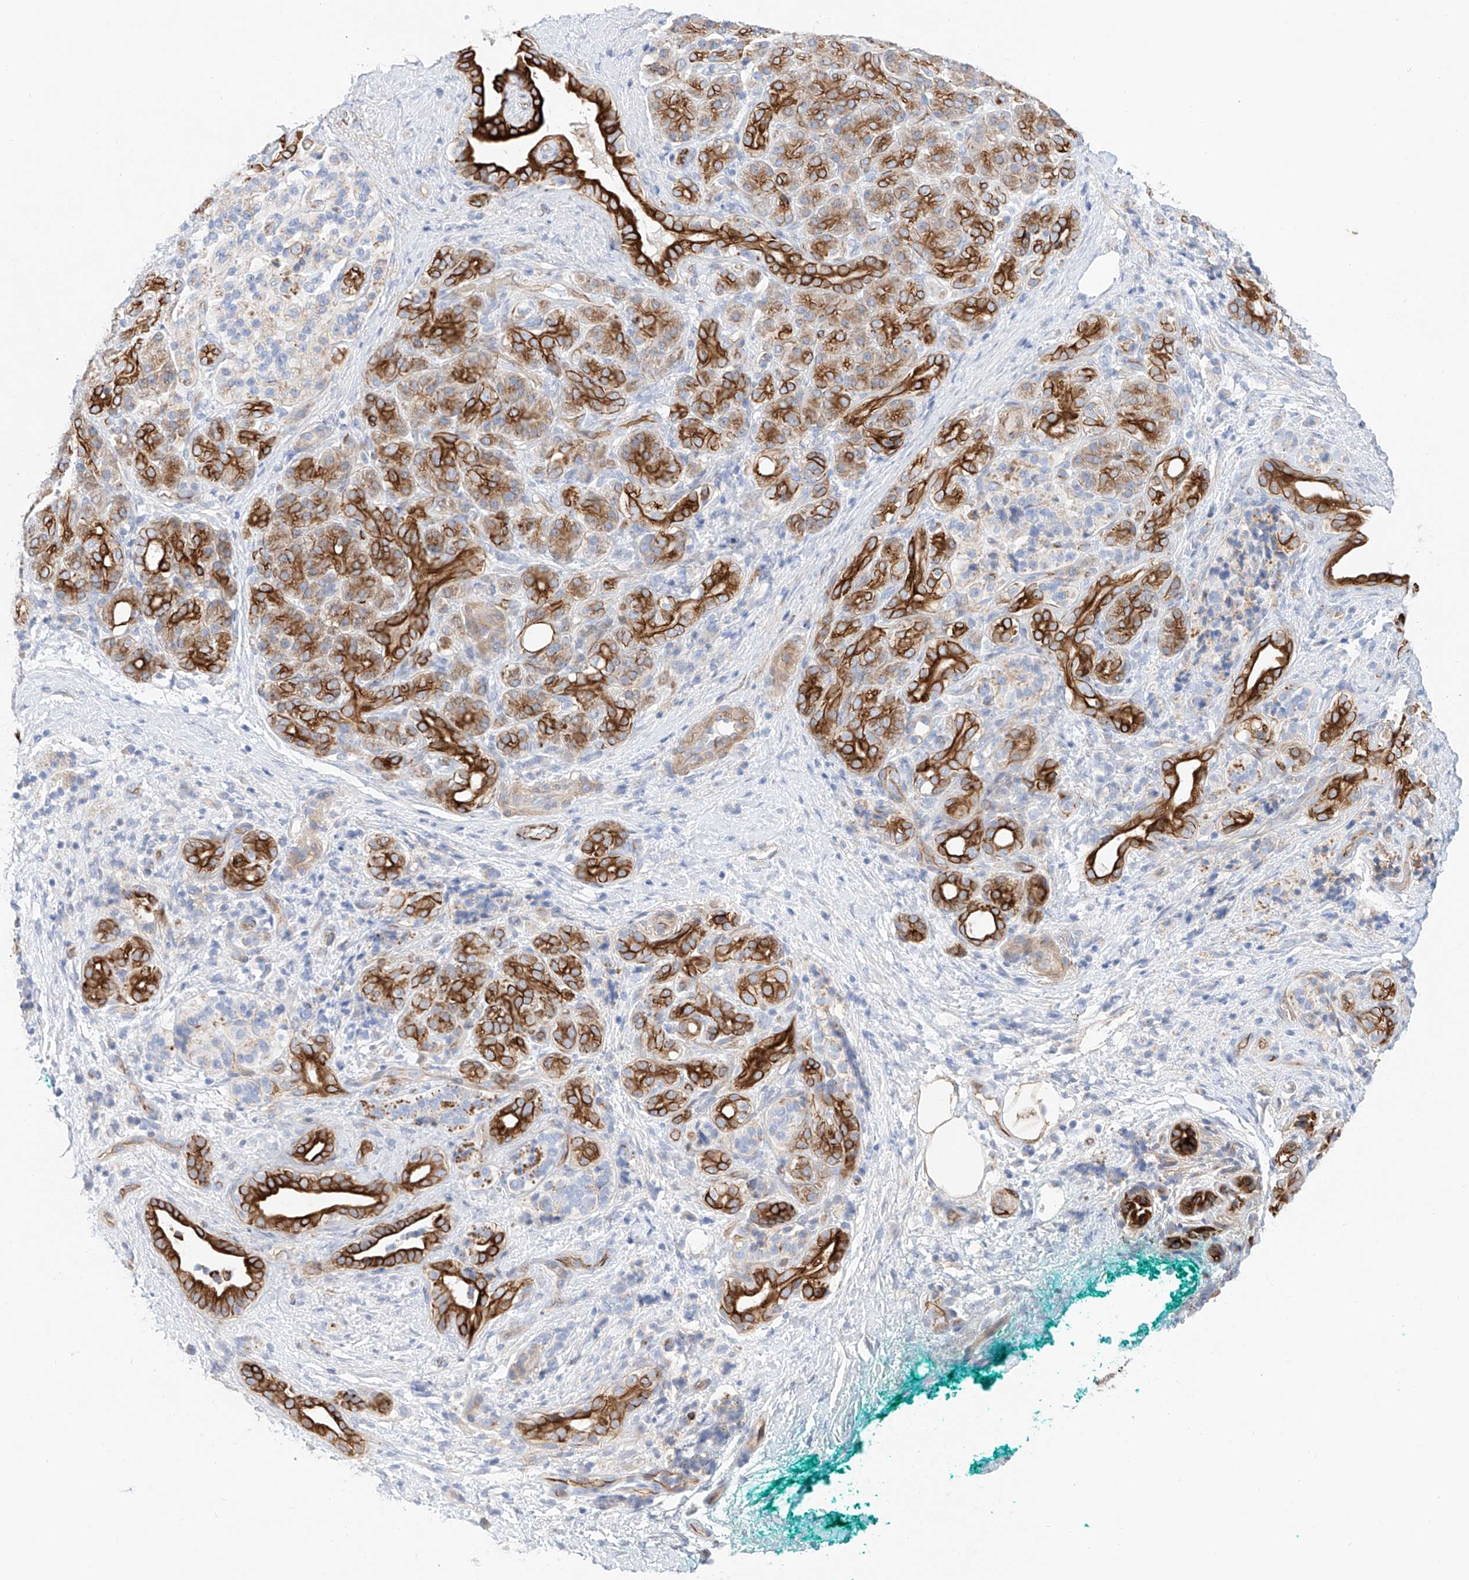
{"staining": {"intensity": "strong", "quantity": ">75%", "location": "cytoplasmic/membranous"}, "tissue": "pancreatic cancer", "cell_type": "Tumor cells", "image_type": "cancer", "snomed": [{"axis": "morphology", "description": "Adenocarcinoma, NOS"}, {"axis": "topography", "description": "Pancreas"}], "caption": "A brown stain labels strong cytoplasmic/membranous expression of a protein in adenocarcinoma (pancreatic) tumor cells.", "gene": "SBSPON", "patient": {"sex": "male", "age": 78}}